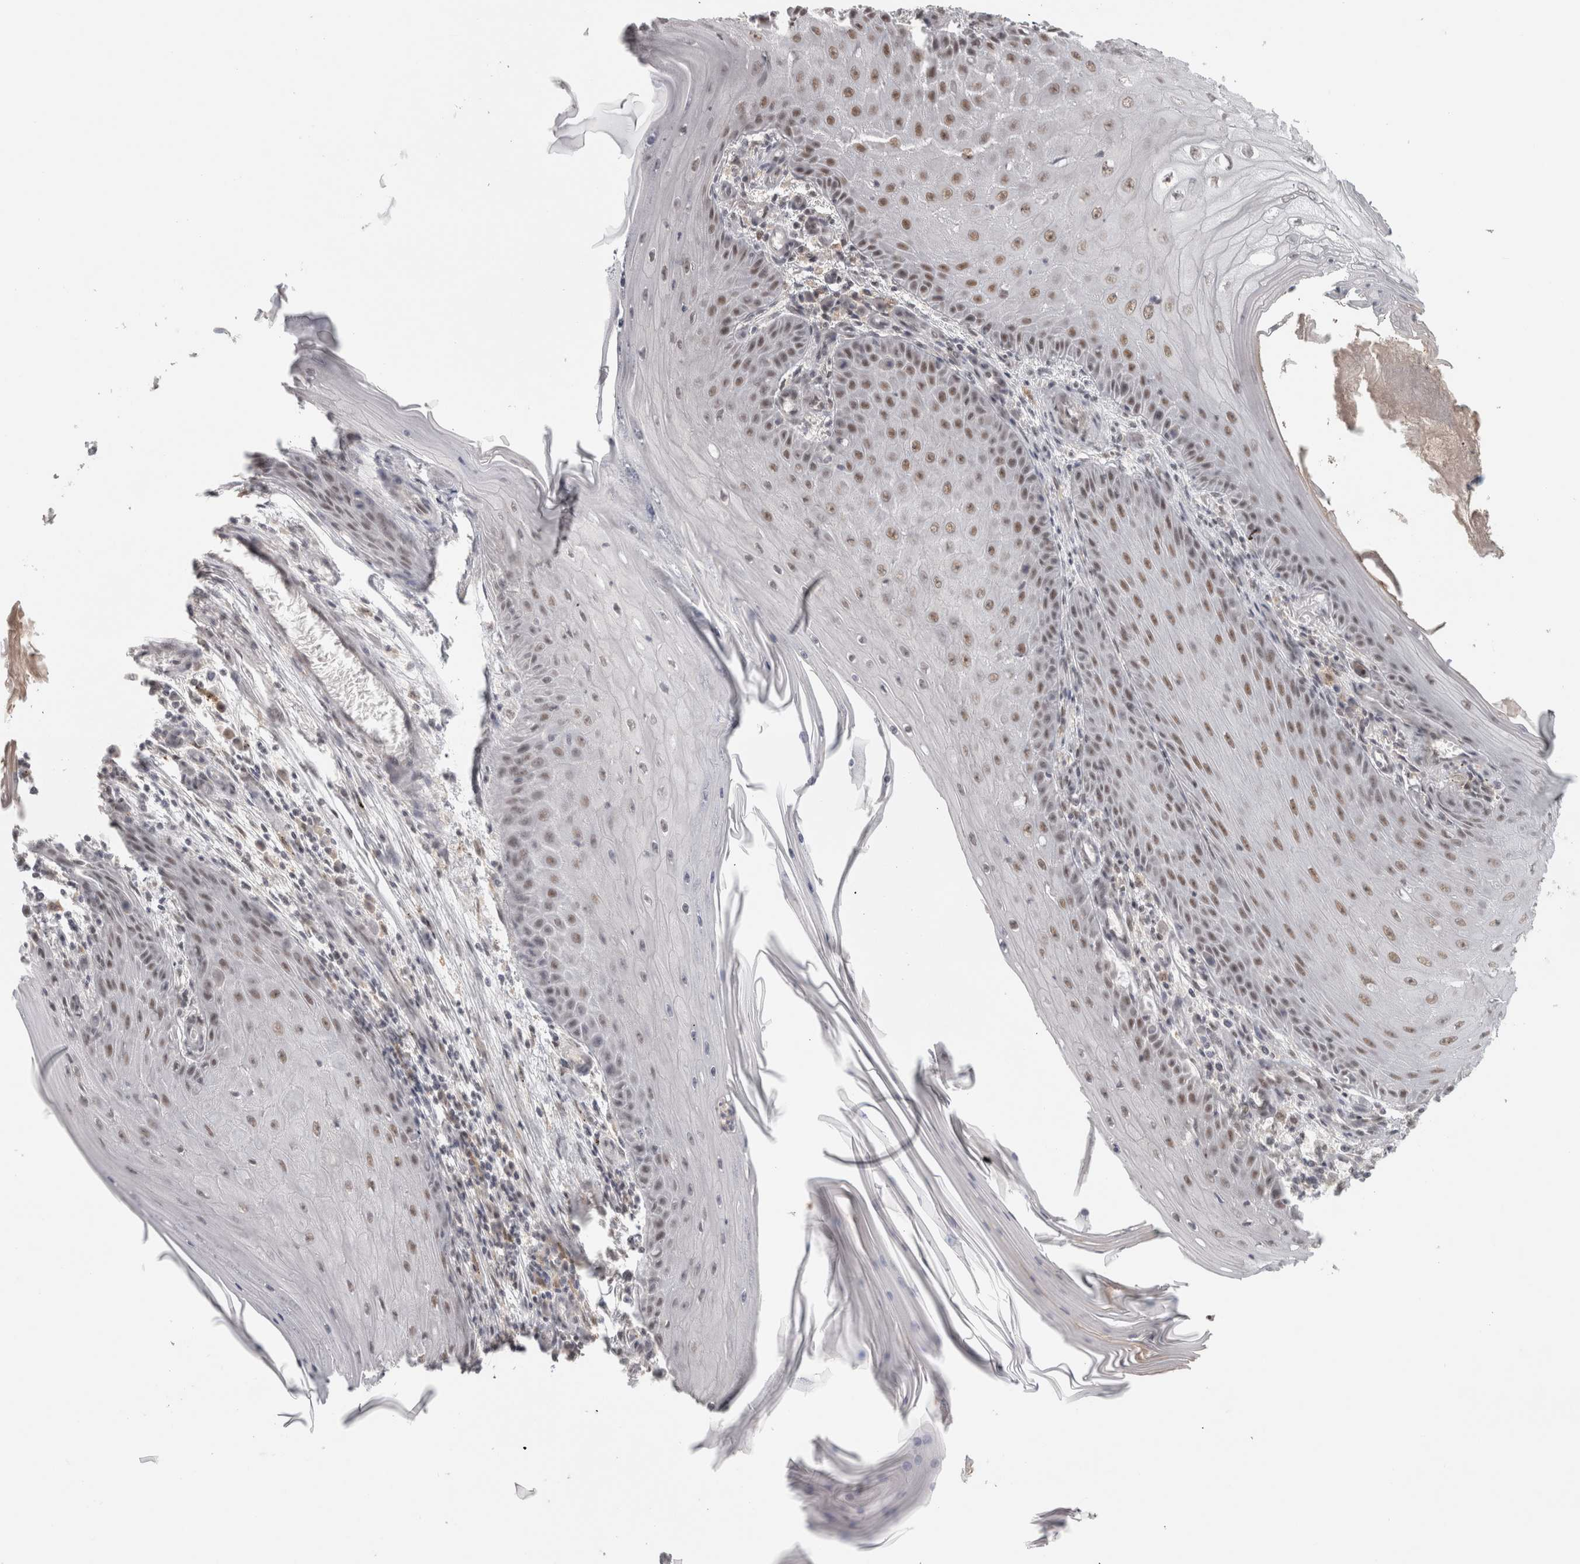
{"staining": {"intensity": "weak", "quantity": ">75%", "location": "nuclear"}, "tissue": "skin cancer", "cell_type": "Tumor cells", "image_type": "cancer", "snomed": [{"axis": "morphology", "description": "Squamous cell carcinoma, NOS"}, {"axis": "topography", "description": "Skin"}], "caption": "Tumor cells exhibit low levels of weak nuclear expression in about >75% of cells in squamous cell carcinoma (skin).", "gene": "ZNF830", "patient": {"sex": "female", "age": 73}}